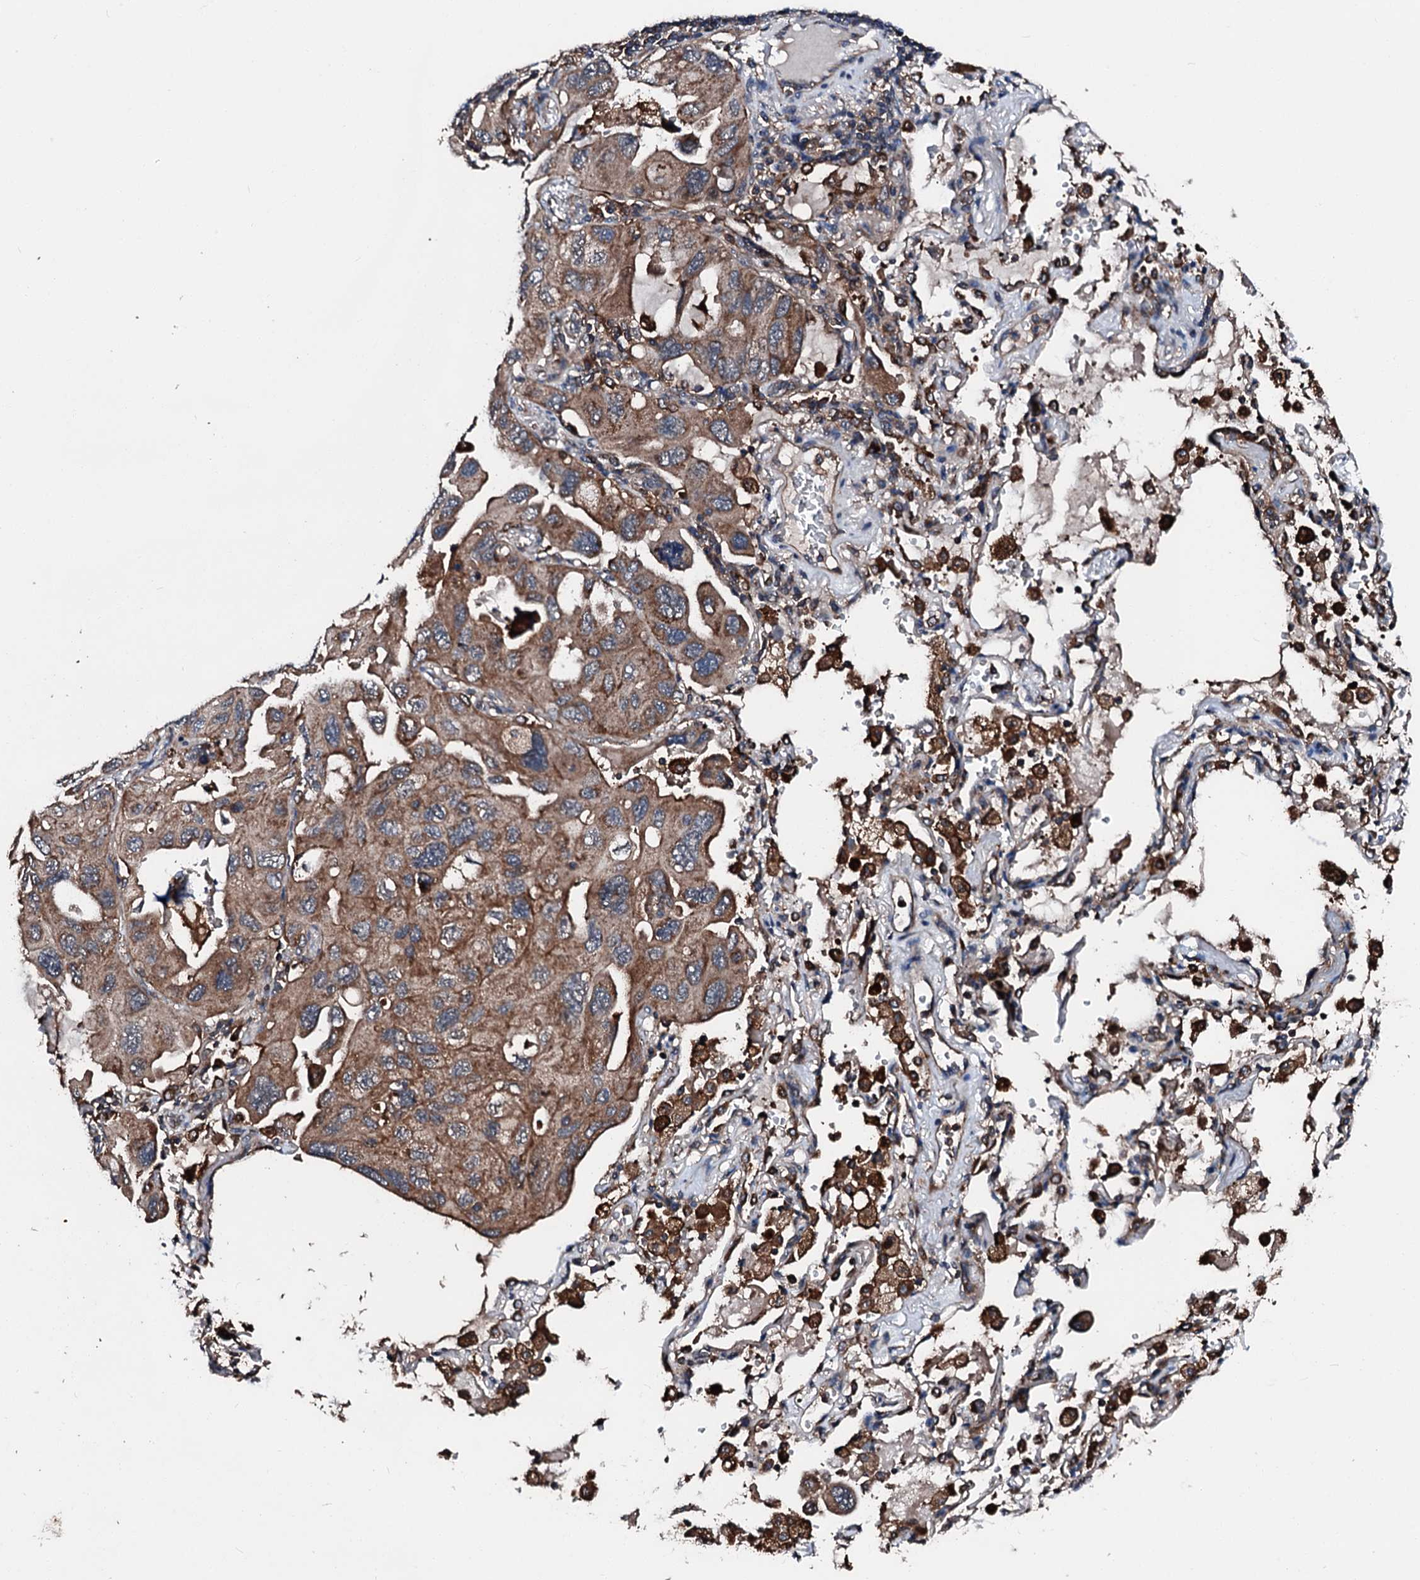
{"staining": {"intensity": "moderate", "quantity": ">75%", "location": "cytoplasmic/membranous"}, "tissue": "lung cancer", "cell_type": "Tumor cells", "image_type": "cancer", "snomed": [{"axis": "morphology", "description": "Squamous cell carcinoma, NOS"}, {"axis": "topography", "description": "Lung"}], "caption": "Human lung cancer (squamous cell carcinoma) stained with a protein marker displays moderate staining in tumor cells.", "gene": "FGD4", "patient": {"sex": "female", "age": 73}}